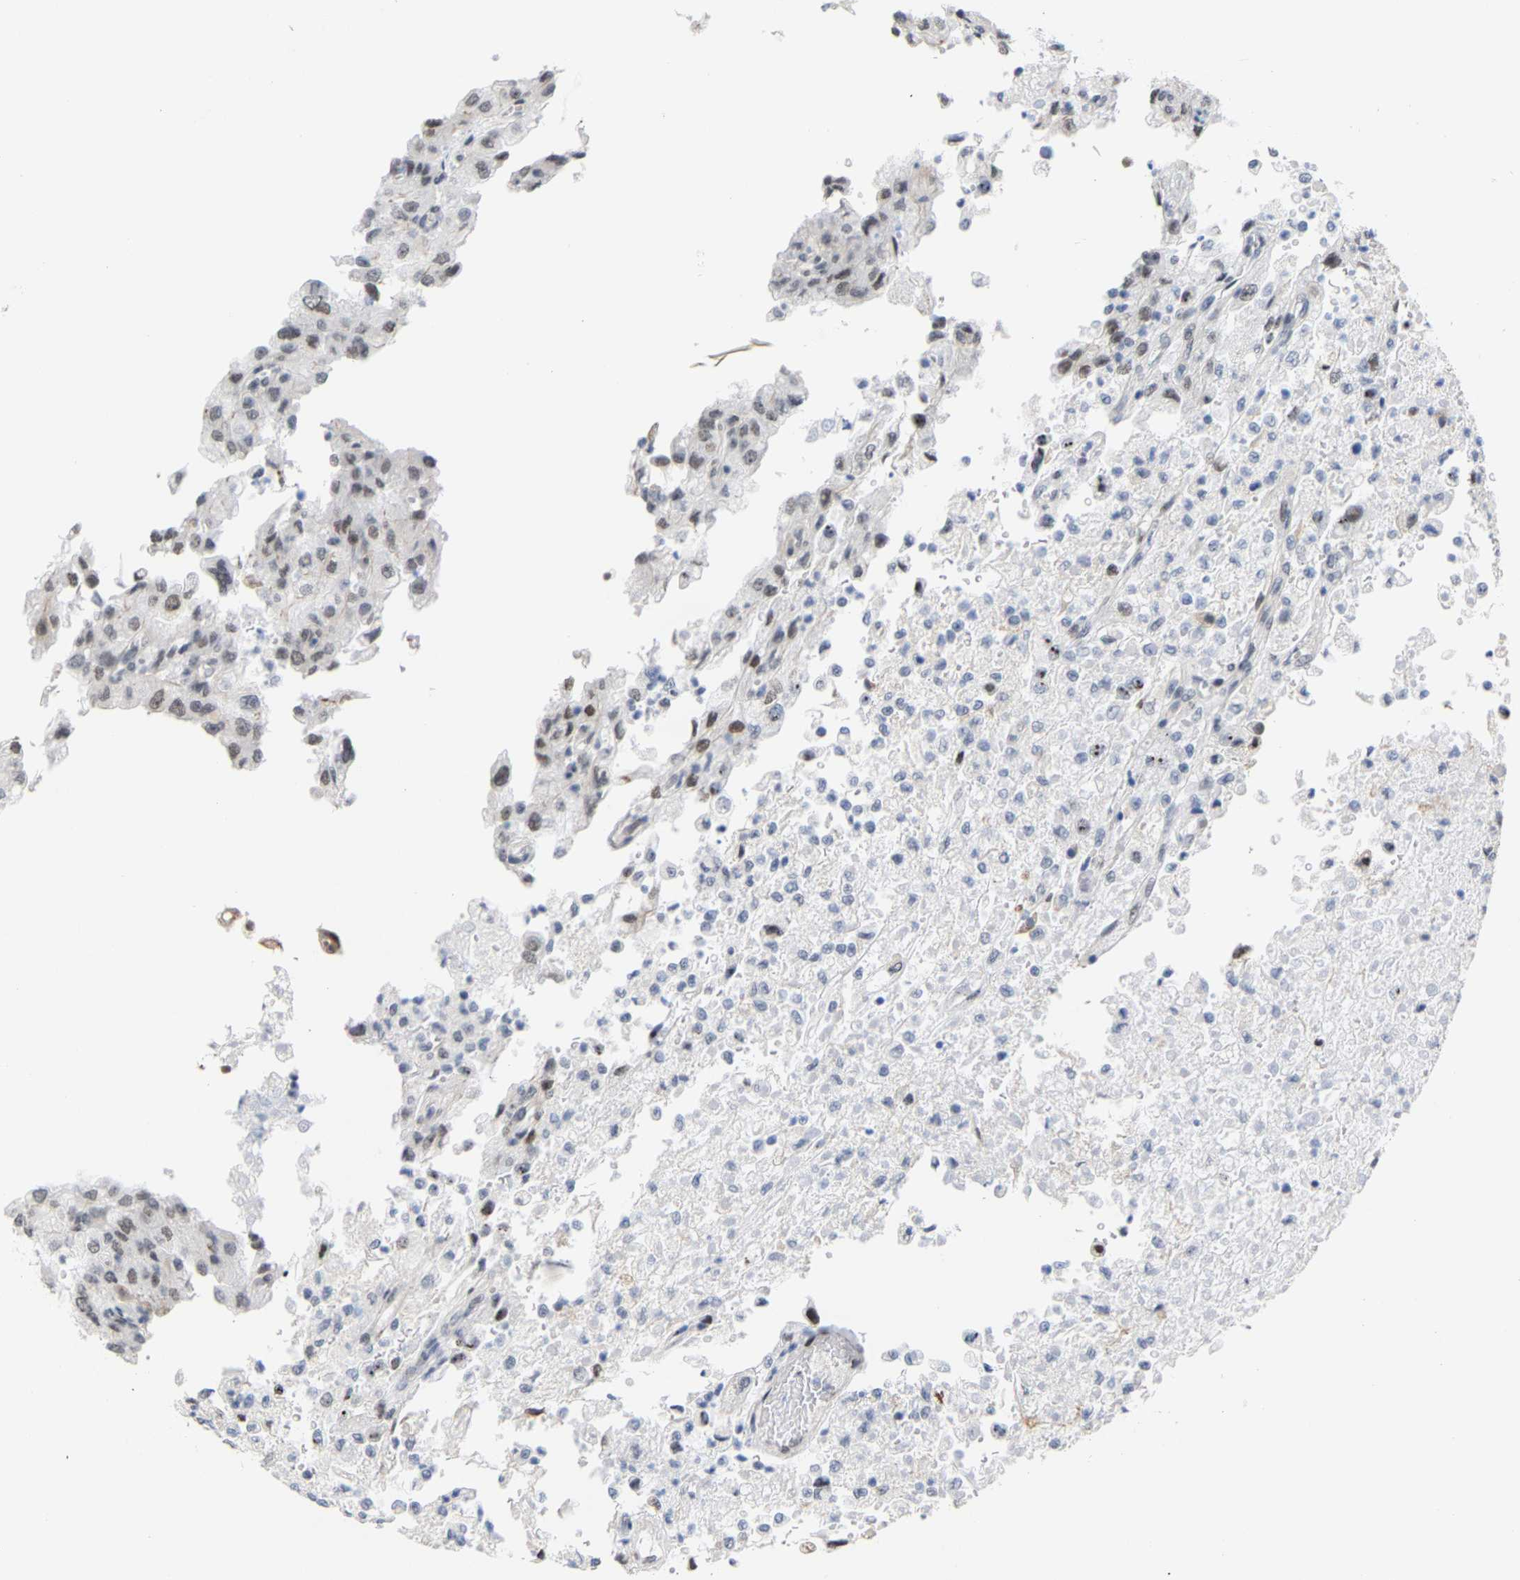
{"staining": {"intensity": "moderate", "quantity": "<25%", "location": "nuclear"}, "tissue": "renal cancer", "cell_type": "Tumor cells", "image_type": "cancer", "snomed": [{"axis": "morphology", "description": "Adenocarcinoma, NOS"}, {"axis": "topography", "description": "Kidney"}], "caption": "Adenocarcinoma (renal) stained with immunohistochemistry (IHC) demonstrates moderate nuclear expression in about <25% of tumor cells.", "gene": "FAM180A", "patient": {"sex": "female", "age": 54}}